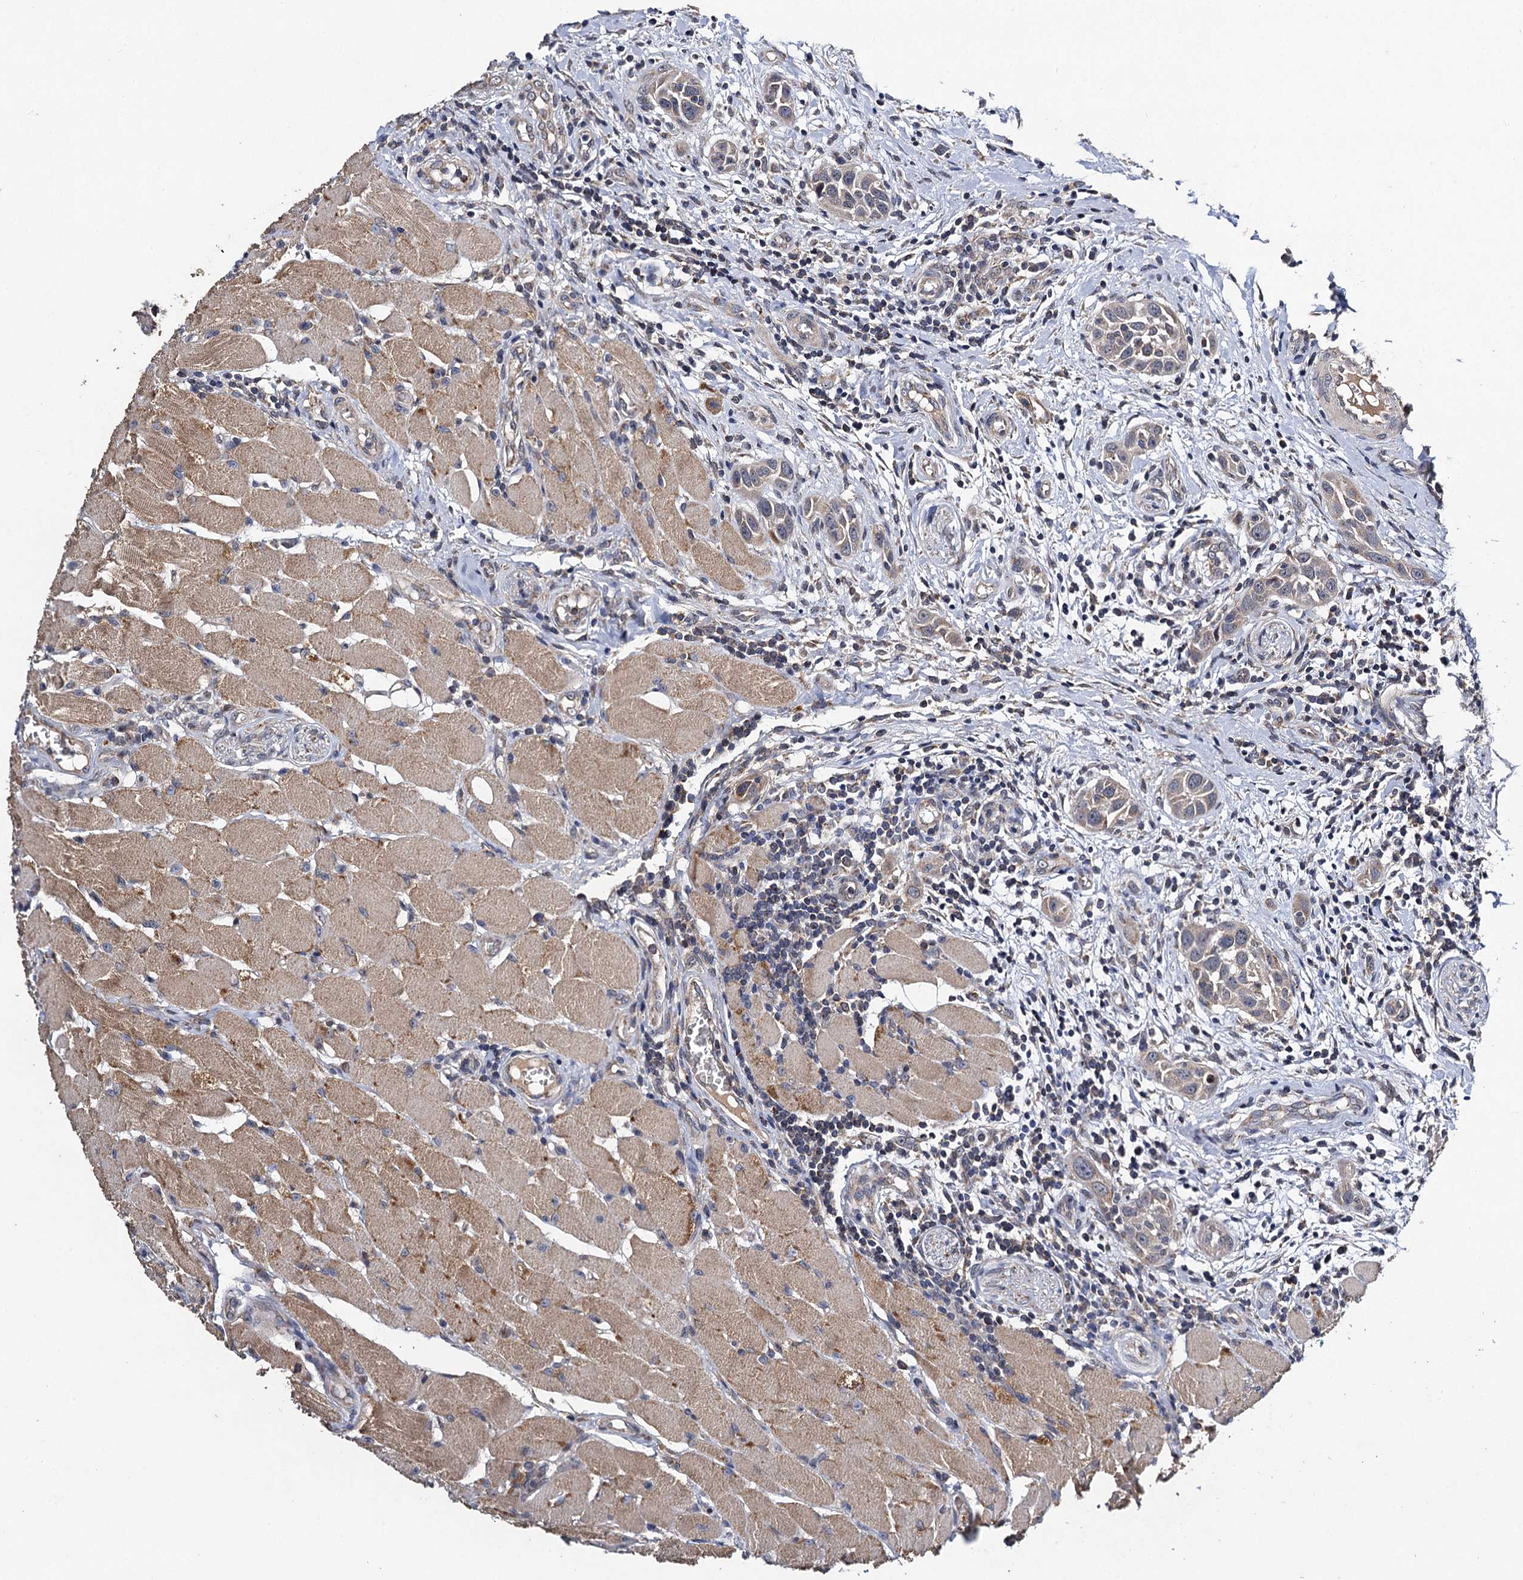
{"staining": {"intensity": "negative", "quantity": "none", "location": "none"}, "tissue": "head and neck cancer", "cell_type": "Tumor cells", "image_type": "cancer", "snomed": [{"axis": "morphology", "description": "Squamous cell carcinoma, NOS"}, {"axis": "topography", "description": "Oral tissue"}, {"axis": "topography", "description": "Head-Neck"}], "caption": "Human head and neck cancer stained for a protein using immunohistochemistry shows no positivity in tumor cells.", "gene": "VPS37D", "patient": {"sex": "female", "age": 50}}